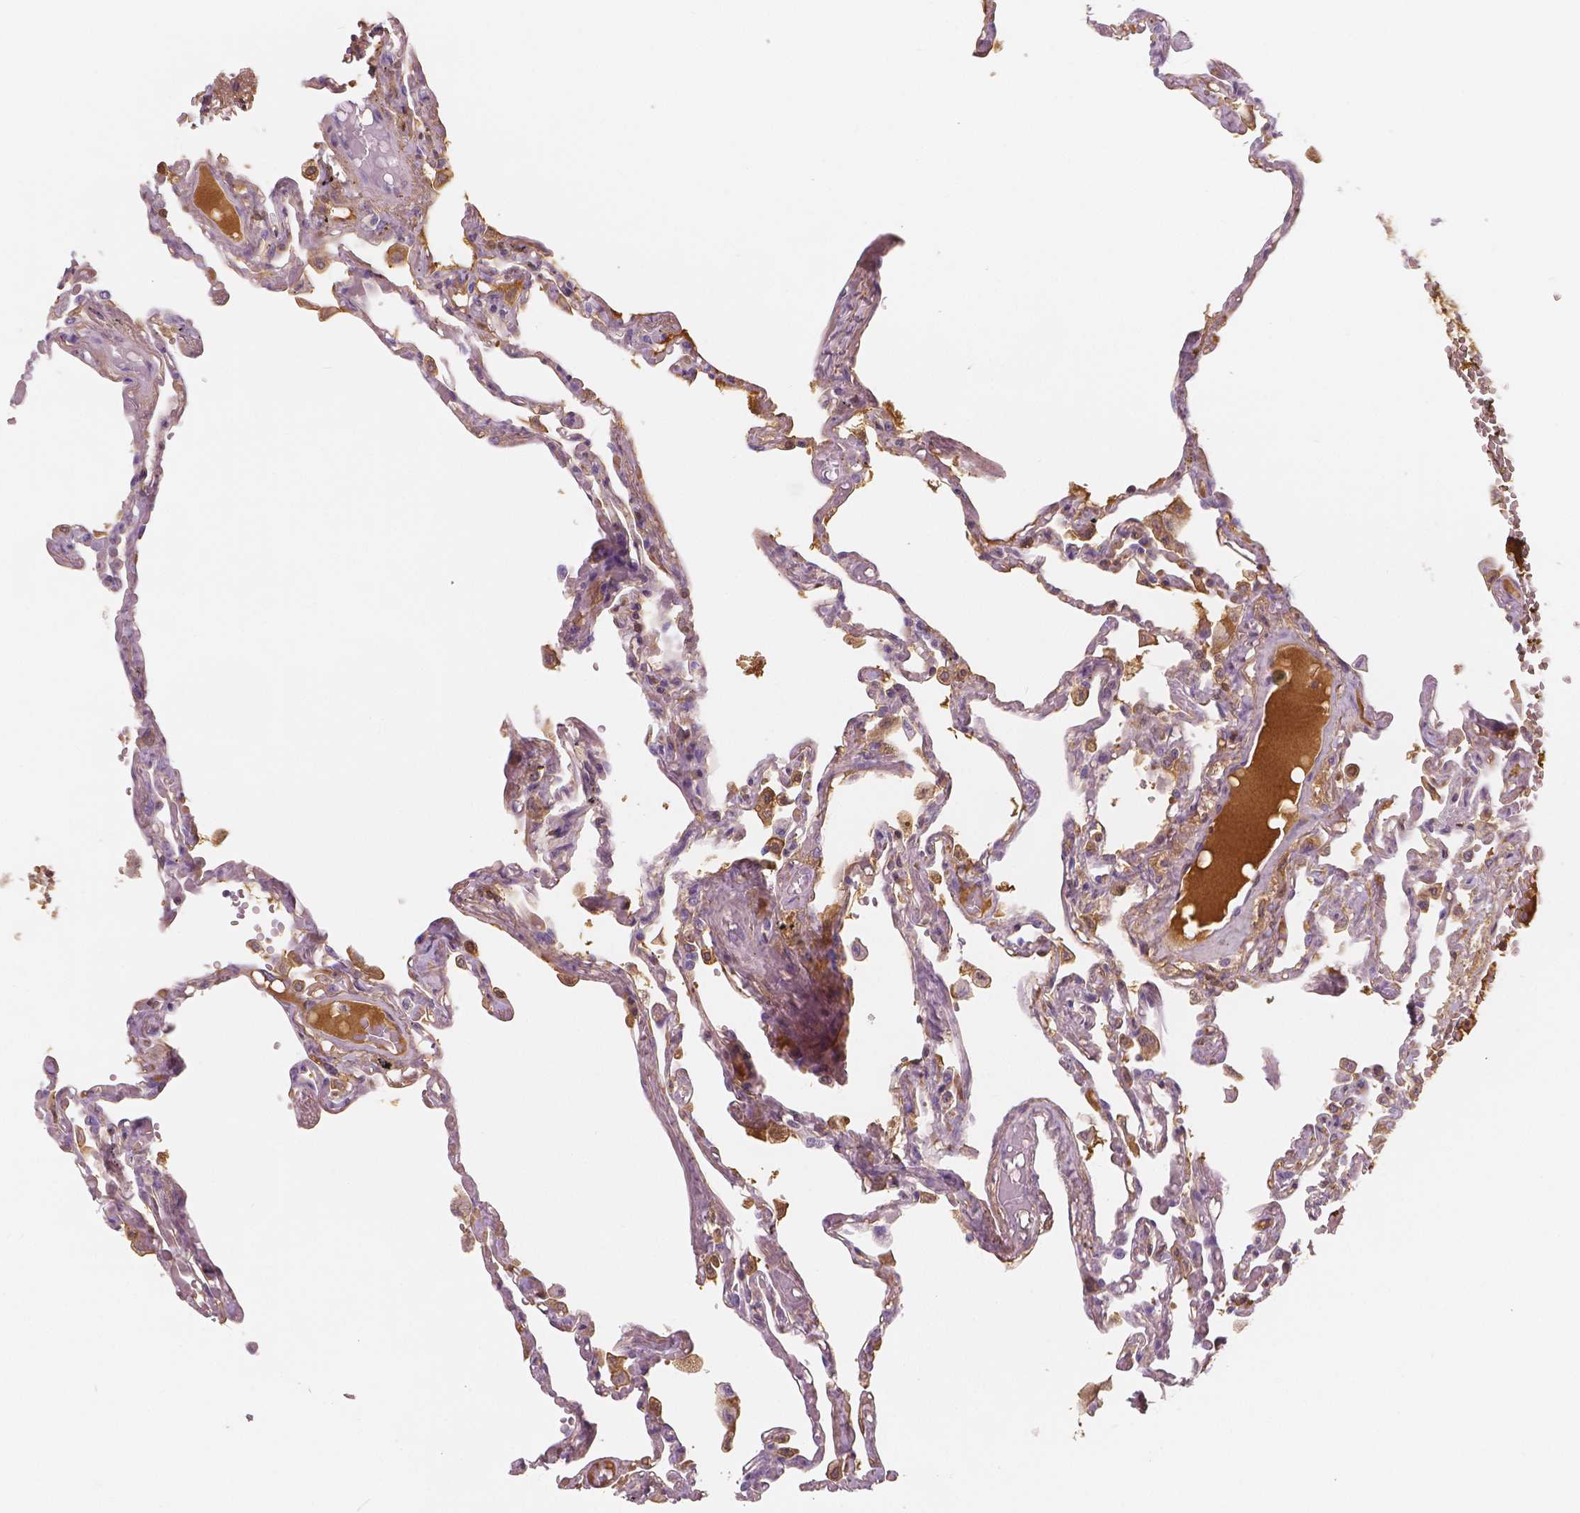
{"staining": {"intensity": "moderate", "quantity": "<25%", "location": "cytoplasmic/membranous"}, "tissue": "lung", "cell_type": "Alveolar cells", "image_type": "normal", "snomed": [{"axis": "morphology", "description": "Normal tissue, NOS"}, {"axis": "morphology", "description": "Adenocarcinoma, NOS"}, {"axis": "topography", "description": "Cartilage tissue"}, {"axis": "topography", "description": "Lung"}], "caption": "DAB (3,3'-diaminobenzidine) immunohistochemical staining of unremarkable human lung shows moderate cytoplasmic/membranous protein staining in approximately <25% of alveolar cells.", "gene": "APOA4", "patient": {"sex": "female", "age": 67}}